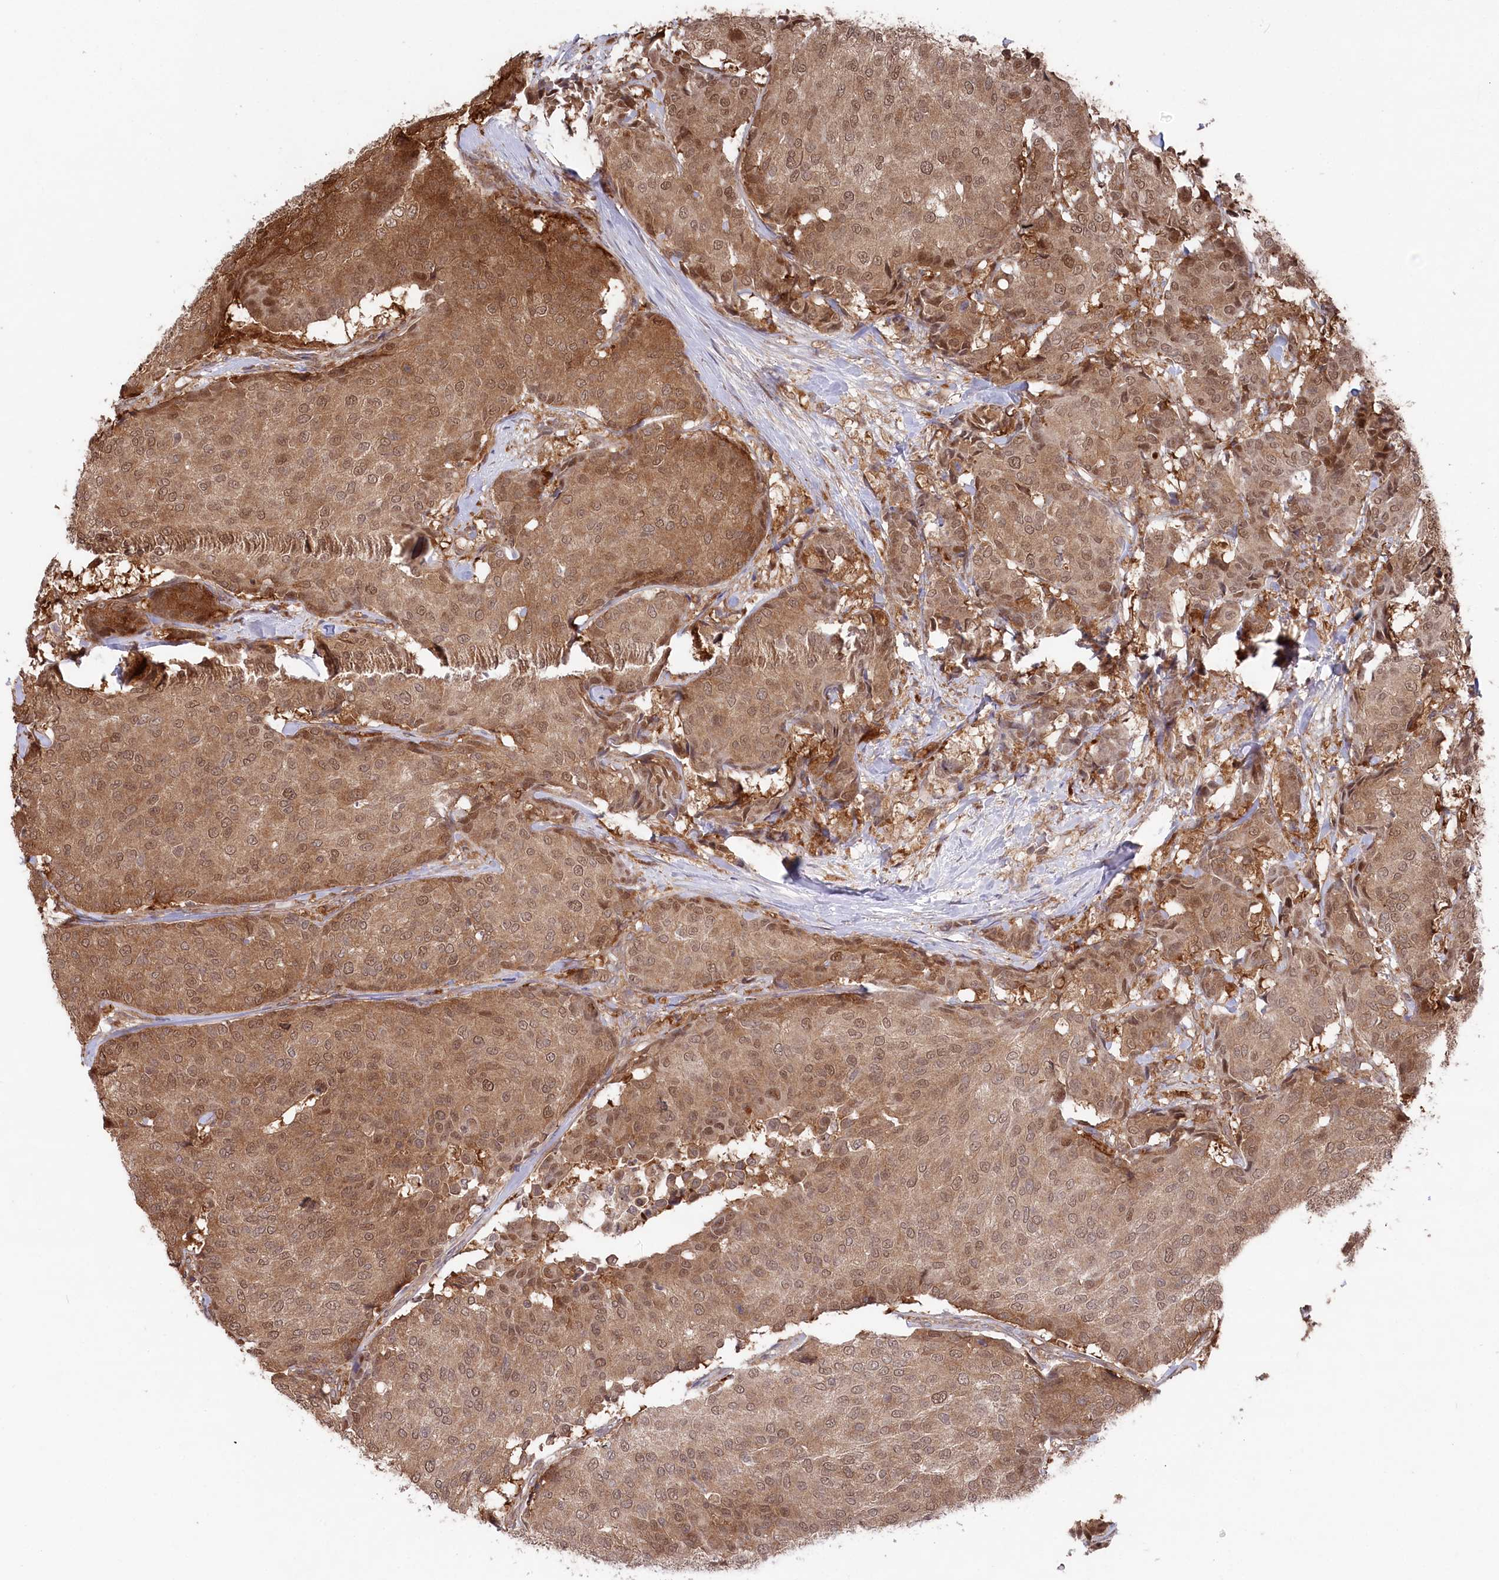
{"staining": {"intensity": "moderate", "quantity": ">75%", "location": "cytoplasmic/membranous,nuclear"}, "tissue": "breast cancer", "cell_type": "Tumor cells", "image_type": "cancer", "snomed": [{"axis": "morphology", "description": "Duct carcinoma"}, {"axis": "topography", "description": "Breast"}], "caption": "About >75% of tumor cells in human breast invasive ductal carcinoma demonstrate moderate cytoplasmic/membranous and nuclear protein expression as visualized by brown immunohistochemical staining.", "gene": "PSMA1", "patient": {"sex": "female", "age": 75}}